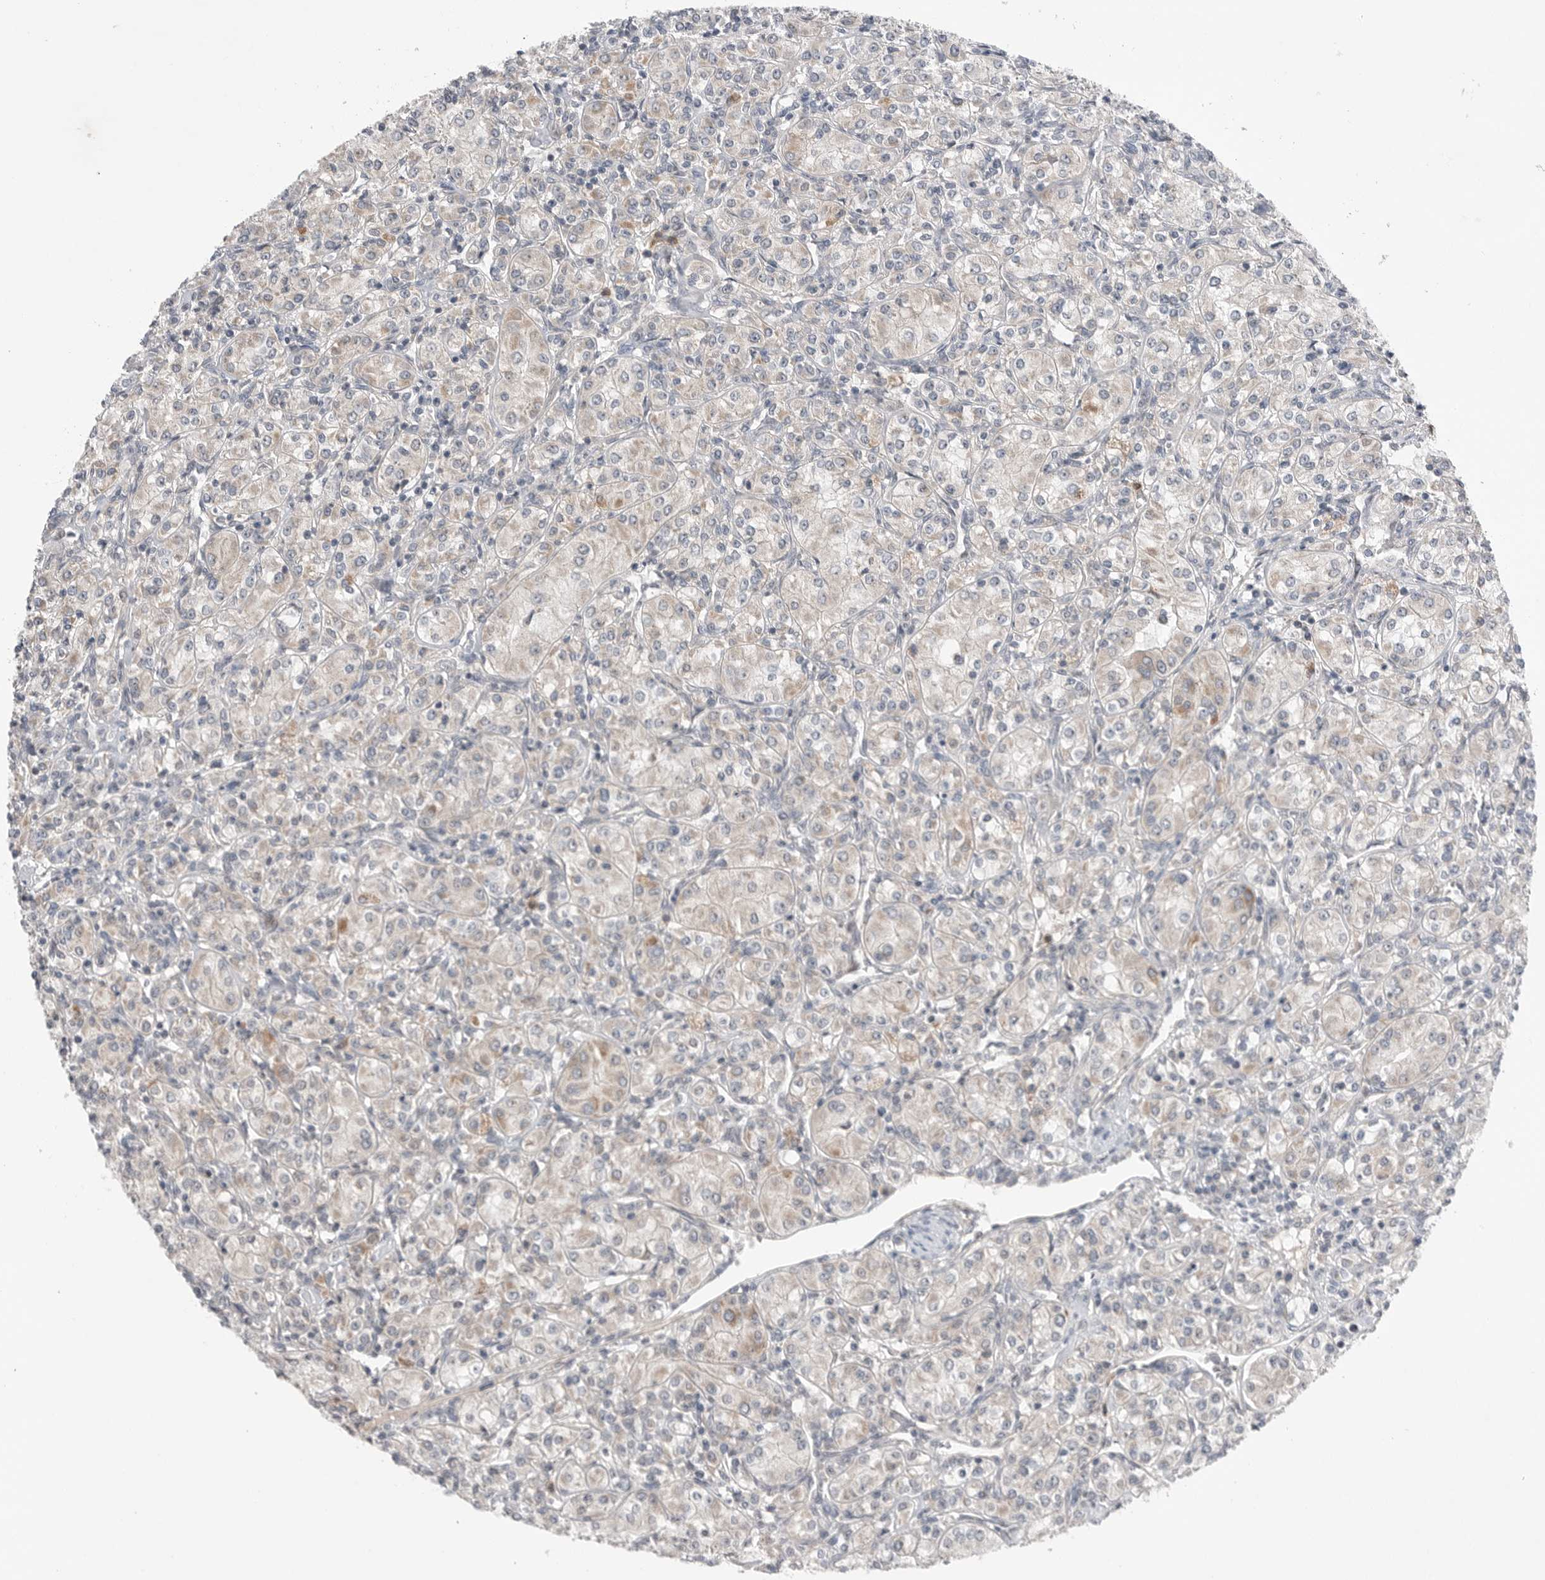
{"staining": {"intensity": "negative", "quantity": "none", "location": "none"}, "tissue": "renal cancer", "cell_type": "Tumor cells", "image_type": "cancer", "snomed": [{"axis": "morphology", "description": "Adenocarcinoma, NOS"}, {"axis": "topography", "description": "Kidney"}], "caption": "High power microscopy histopathology image of an immunohistochemistry (IHC) image of renal adenocarcinoma, revealing no significant staining in tumor cells.", "gene": "NTAQ1", "patient": {"sex": "male", "age": 77}}